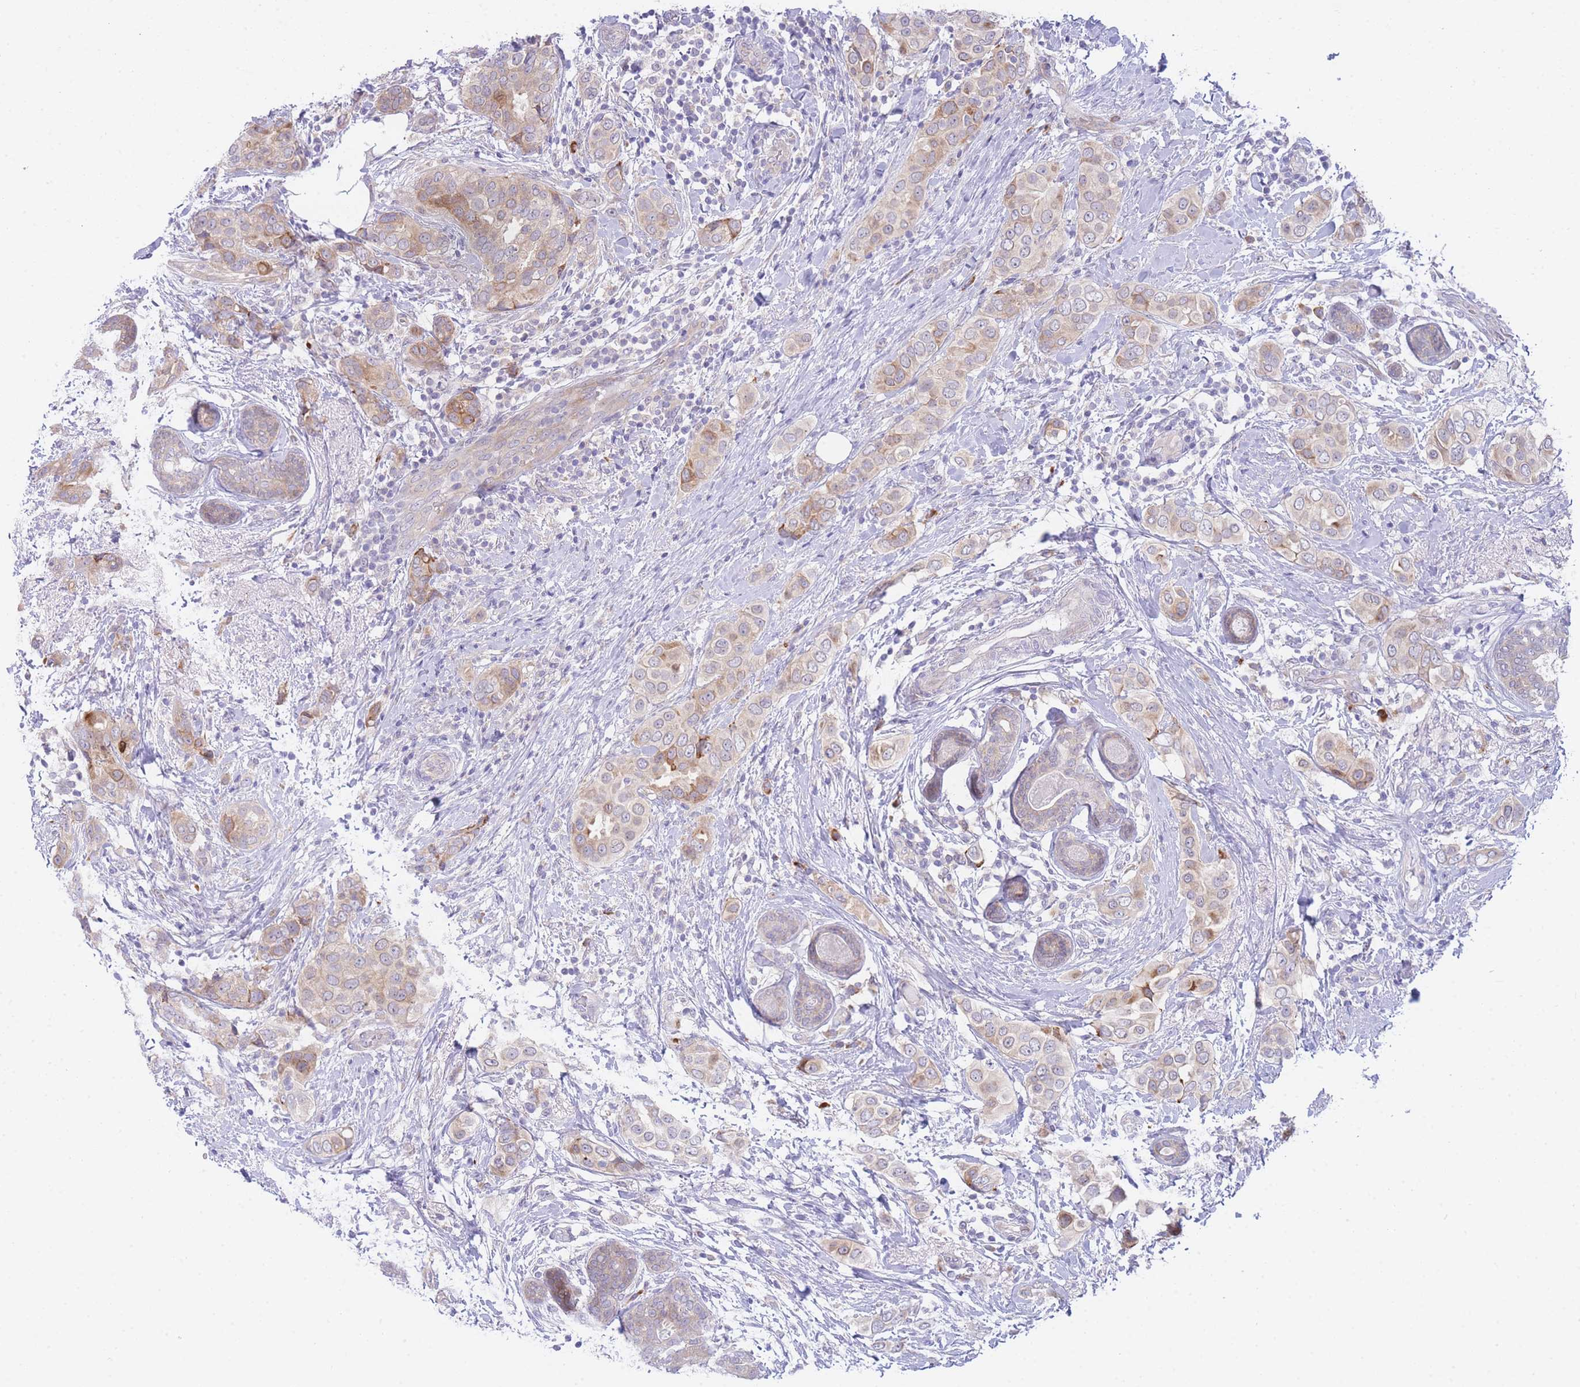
{"staining": {"intensity": "weak", "quantity": ">75%", "location": "cytoplasmic/membranous"}, "tissue": "breast cancer", "cell_type": "Tumor cells", "image_type": "cancer", "snomed": [{"axis": "morphology", "description": "Lobular carcinoma"}, {"axis": "topography", "description": "Breast"}], "caption": "Tumor cells show low levels of weak cytoplasmic/membranous expression in approximately >75% of cells in breast lobular carcinoma.", "gene": "ZNF510", "patient": {"sex": "female", "age": 51}}